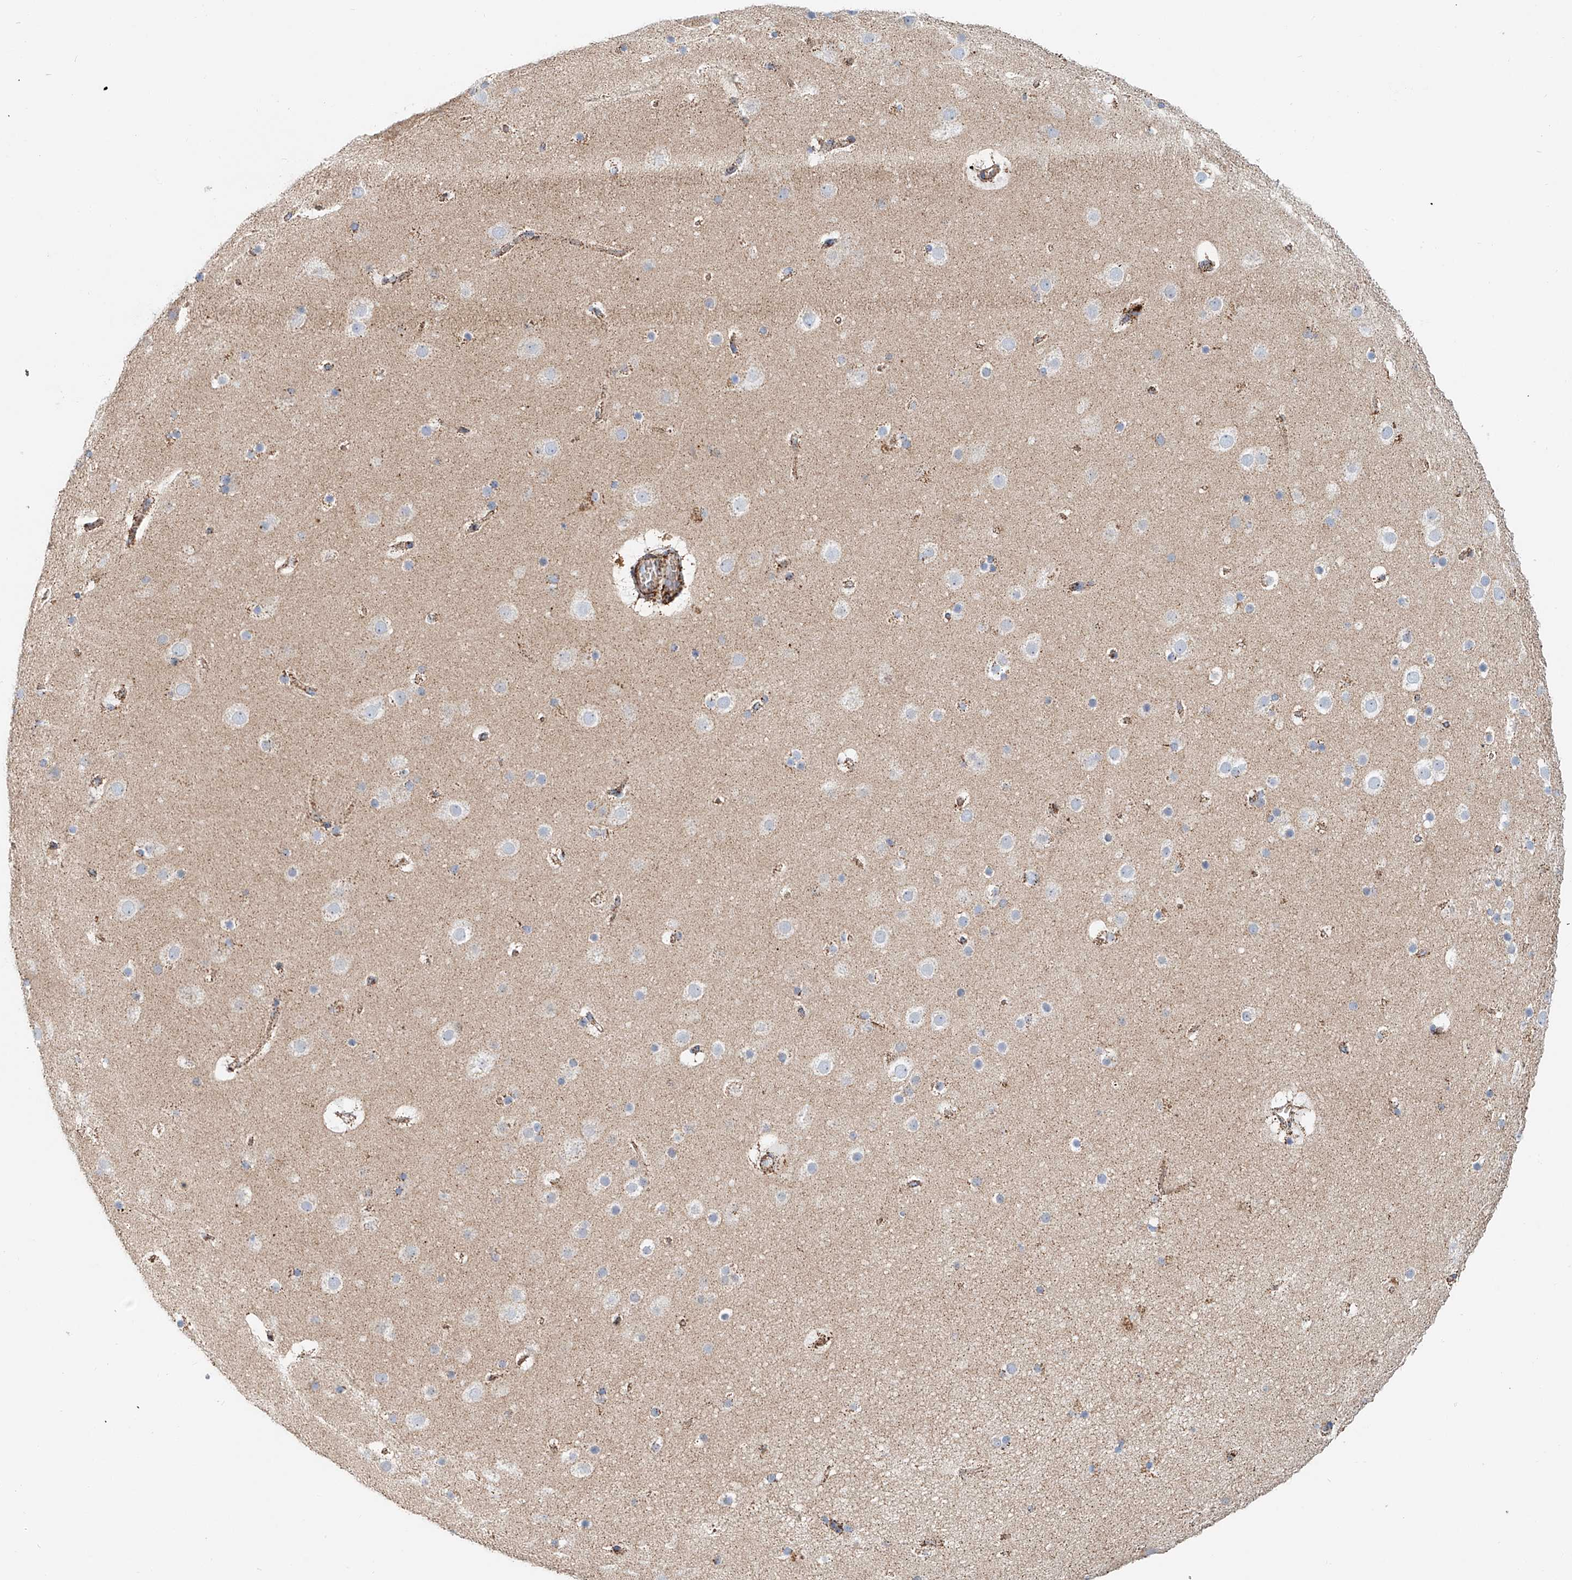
{"staining": {"intensity": "moderate", "quantity": ">75%", "location": "cytoplasmic/membranous"}, "tissue": "cerebral cortex", "cell_type": "Endothelial cells", "image_type": "normal", "snomed": [{"axis": "morphology", "description": "Normal tissue, NOS"}, {"axis": "topography", "description": "Cerebral cortex"}], "caption": "A medium amount of moderate cytoplasmic/membranous expression is identified in about >75% of endothelial cells in unremarkable cerebral cortex. (Brightfield microscopy of DAB IHC at high magnification).", "gene": "CARD10", "patient": {"sex": "male", "age": 57}}